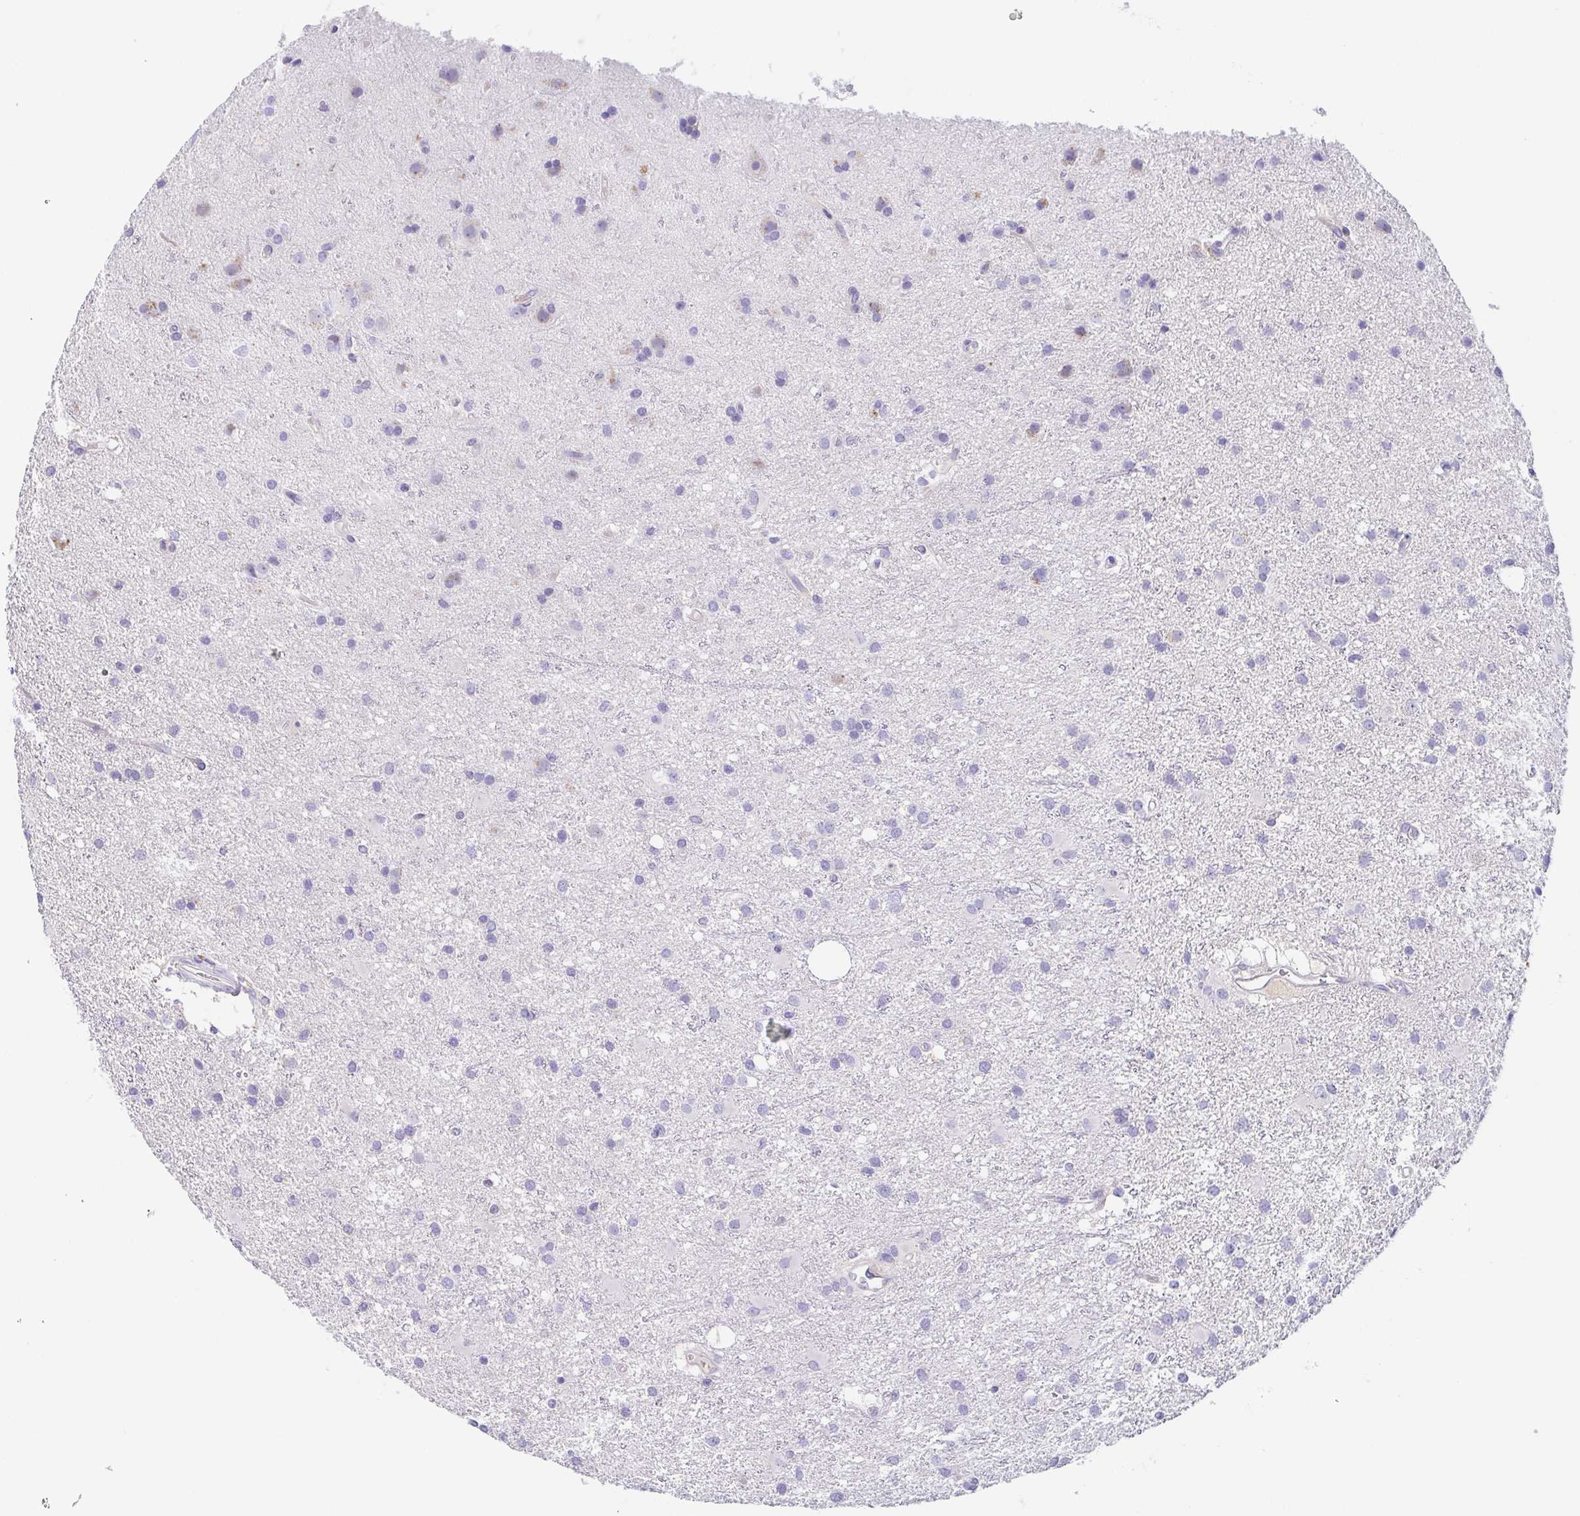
{"staining": {"intensity": "negative", "quantity": "none", "location": "none"}, "tissue": "glioma", "cell_type": "Tumor cells", "image_type": "cancer", "snomed": [{"axis": "morphology", "description": "Glioma, malignant, High grade"}, {"axis": "topography", "description": "Brain"}], "caption": "Immunohistochemical staining of human glioma shows no significant positivity in tumor cells.", "gene": "LDLRAD1", "patient": {"sex": "male", "age": 55}}